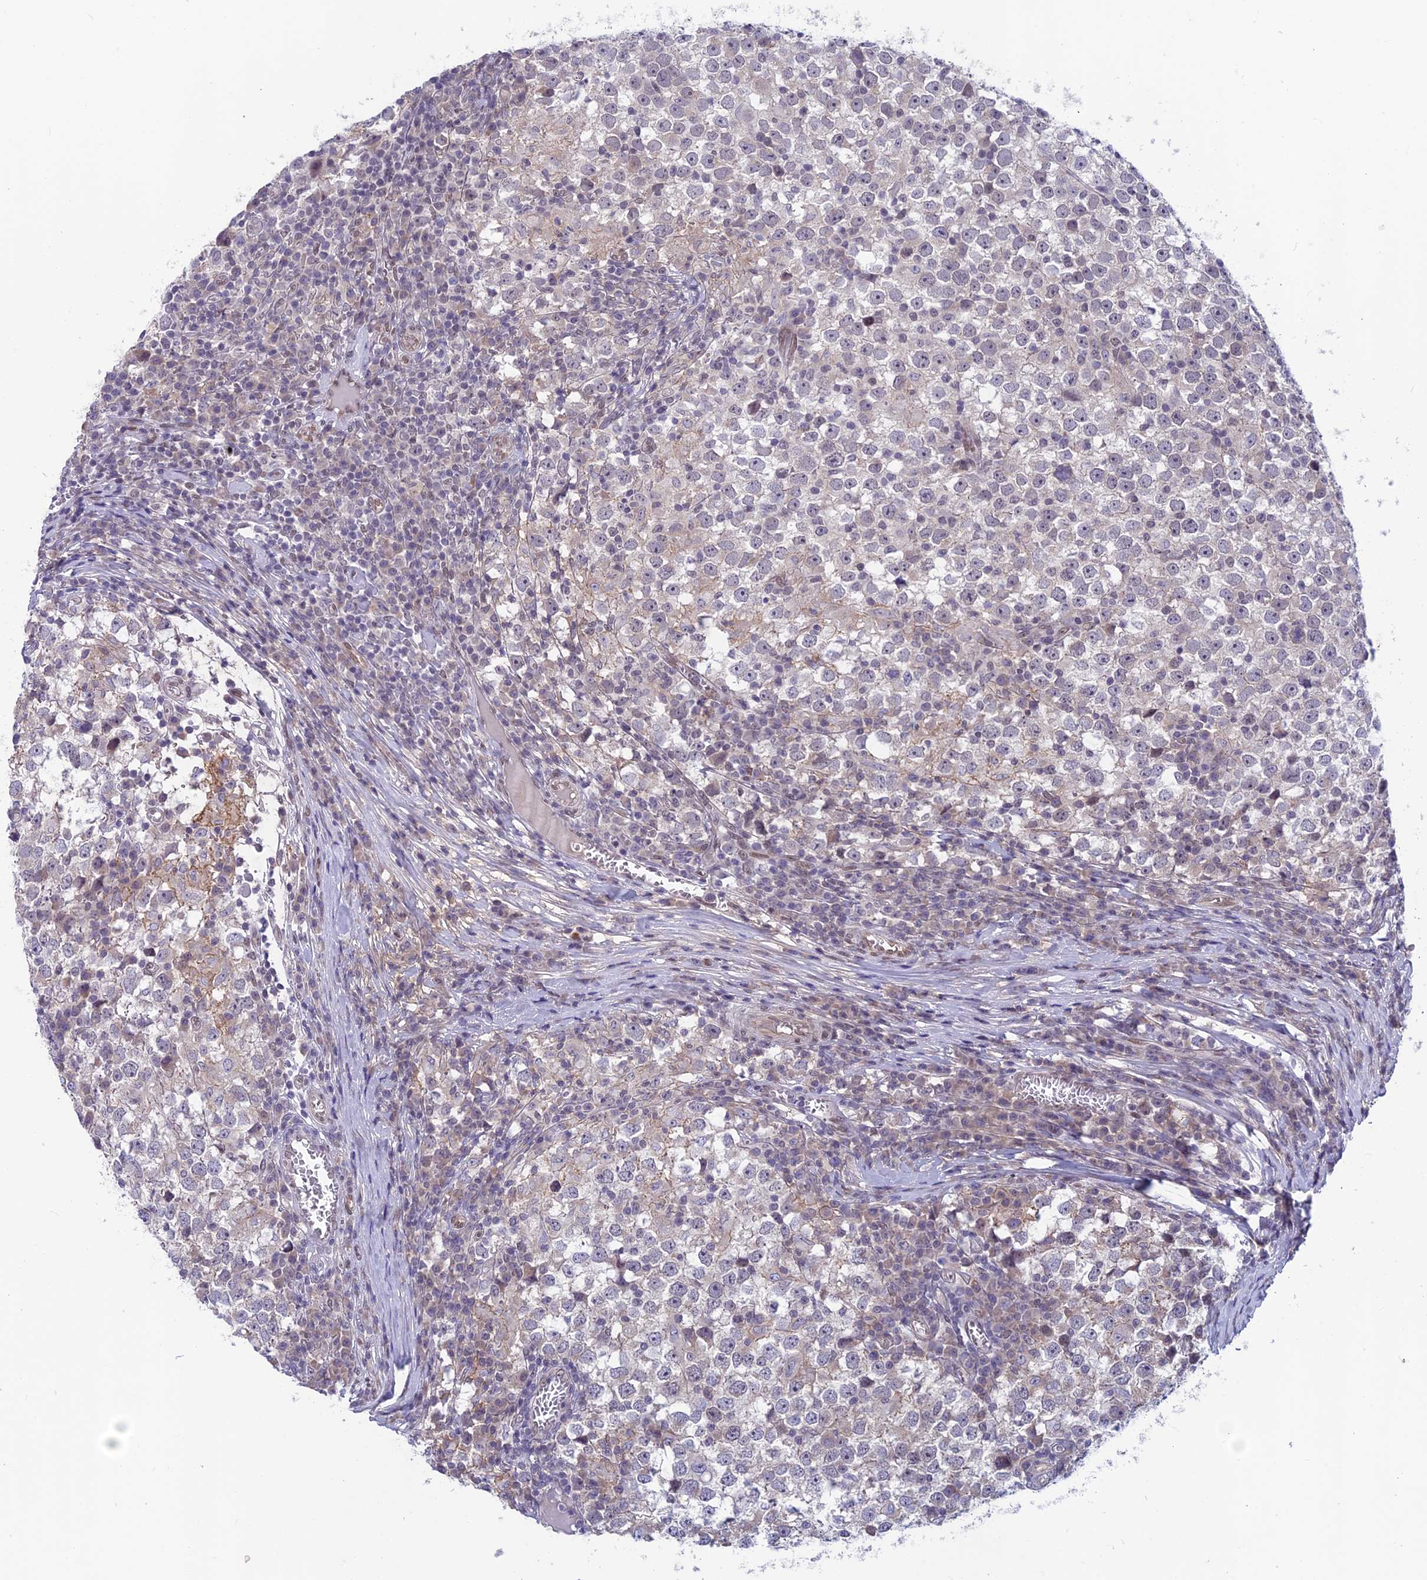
{"staining": {"intensity": "negative", "quantity": "none", "location": "none"}, "tissue": "testis cancer", "cell_type": "Tumor cells", "image_type": "cancer", "snomed": [{"axis": "morphology", "description": "Seminoma, NOS"}, {"axis": "topography", "description": "Testis"}], "caption": "Histopathology image shows no protein expression in tumor cells of testis seminoma tissue.", "gene": "FKBPL", "patient": {"sex": "male", "age": 65}}